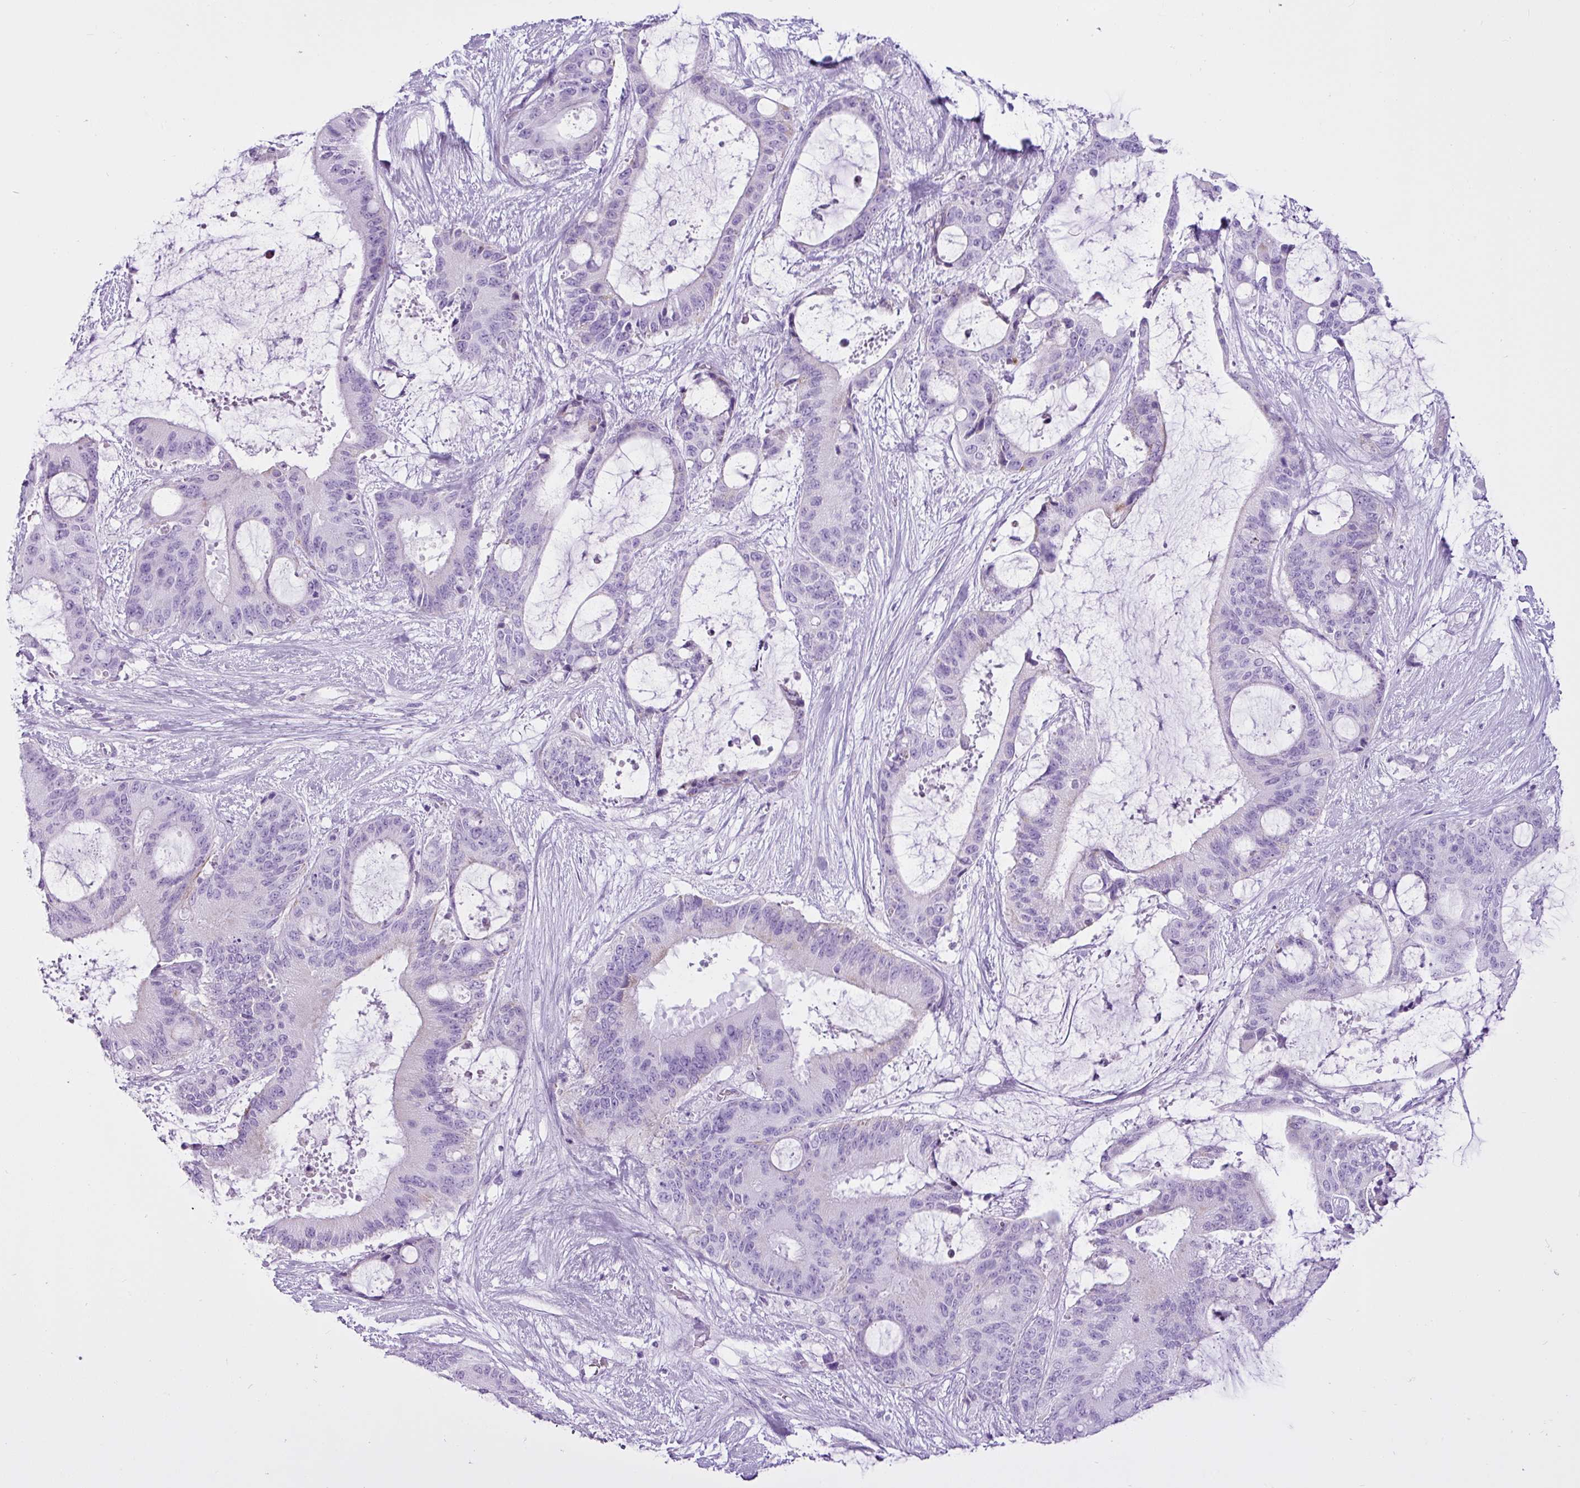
{"staining": {"intensity": "negative", "quantity": "none", "location": "none"}, "tissue": "liver cancer", "cell_type": "Tumor cells", "image_type": "cancer", "snomed": [{"axis": "morphology", "description": "Normal tissue, NOS"}, {"axis": "morphology", "description": "Cholangiocarcinoma"}, {"axis": "topography", "description": "Liver"}, {"axis": "topography", "description": "Peripheral nerve tissue"}], "caption": "The image exhibits no staining of tumor cells in liver cancer.", "gene": "LILRB4", "patient": {"sex": "female", "age": 73}}